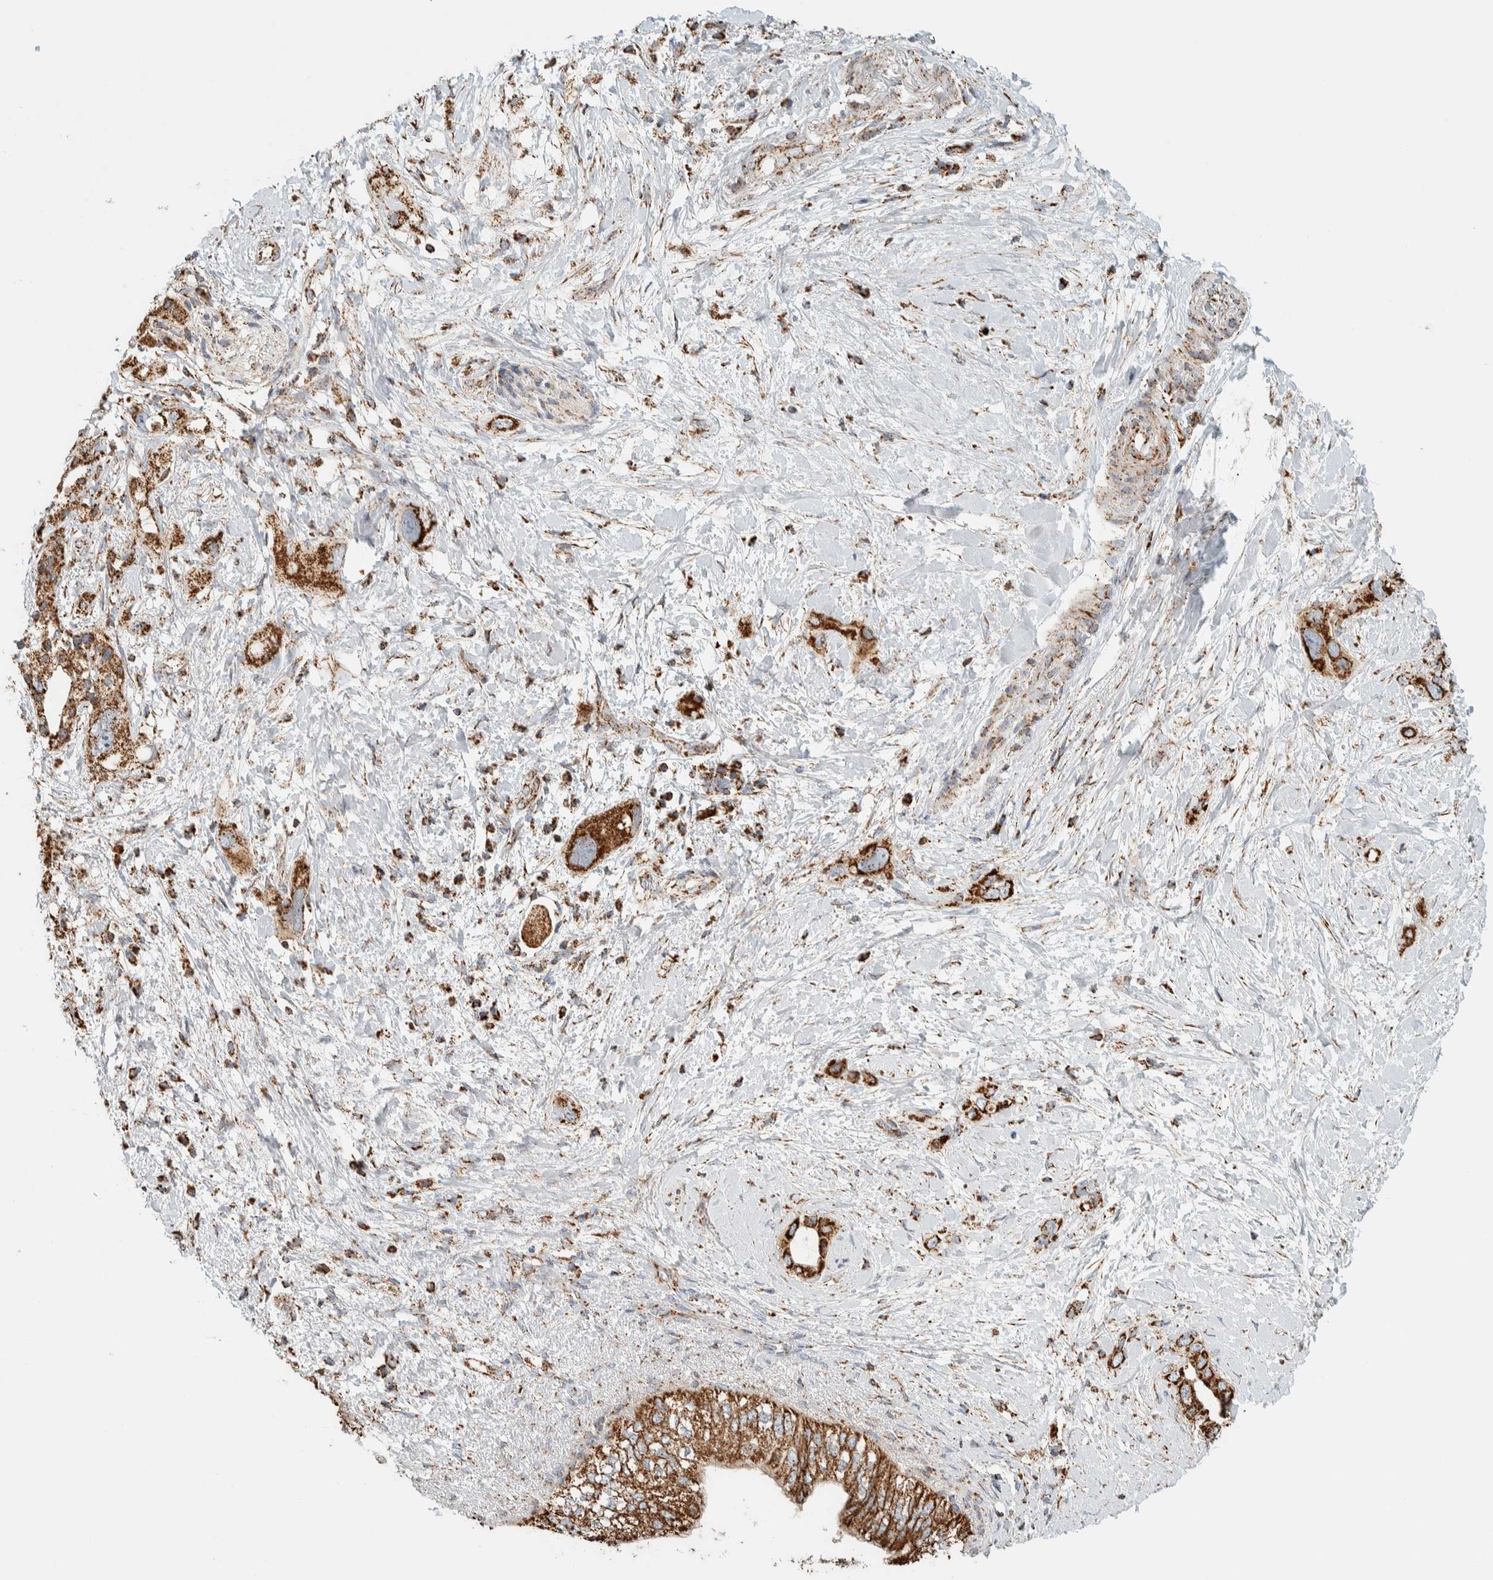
{"staining": {"intensity": "strong", "quantity": ">75%", "location": "cytoplasmic/membranous"}, "tissue": "pancreatic cancer", "cell_type": "Tumor cells", "image_type": "cancer", "snomed": [{"axis": "morphology", "description": "Adenocarcinoma, NOS"}, {"axis": "topography", "description": "Pancreas"}], "caption": "Protein expression analysis of pancreatic adenocarcinoma displays strong cytoplasmic/membranous staining in about >75% of tumor cells.", "gene": "ZNF454", "patient": {"sex": "female", "age": 56}}